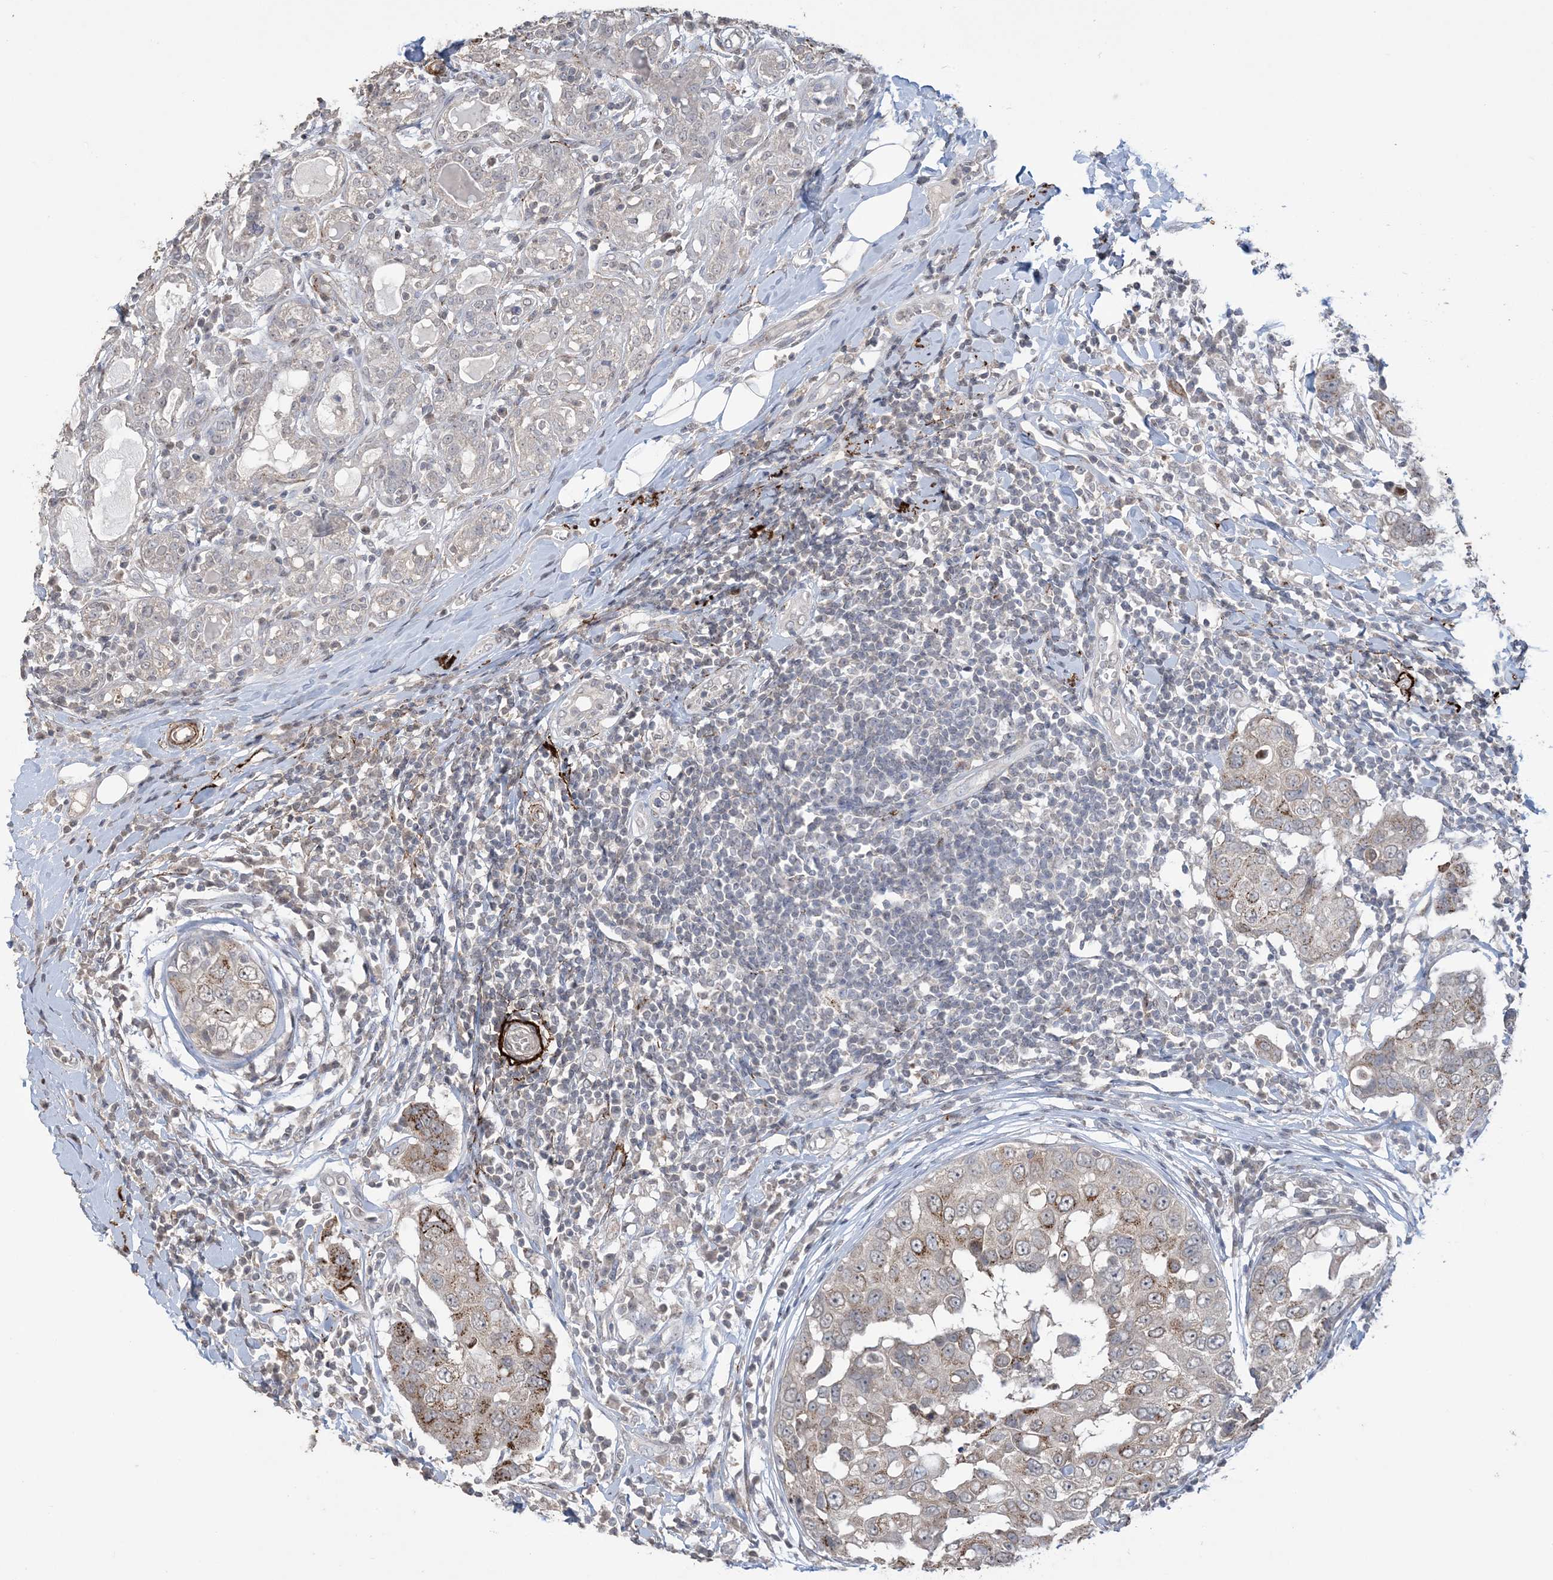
{"staining": {"intensity": "moderate", "quantity": "<25%", "location": "cytoplasmic/membranous"}, "tissue": "breast cancer", "cell_type": "Tumor cells", "image_type": "cancer", "snomed": [{"axis": "morphology", "description": "Duct carcinoma"}, {"axis": "topography", "description": "Breast"}], "caption": "Immunohistochemistry (DAB (3,3'-diaminobenzidine)) staining of human breast intraductal carcinoma displays moderate cytoplasmic/membranous protein expression in approximately <25% of tumor cells.", "gene": "XRN1", "patient": {"sex": "female", "age": 27}}